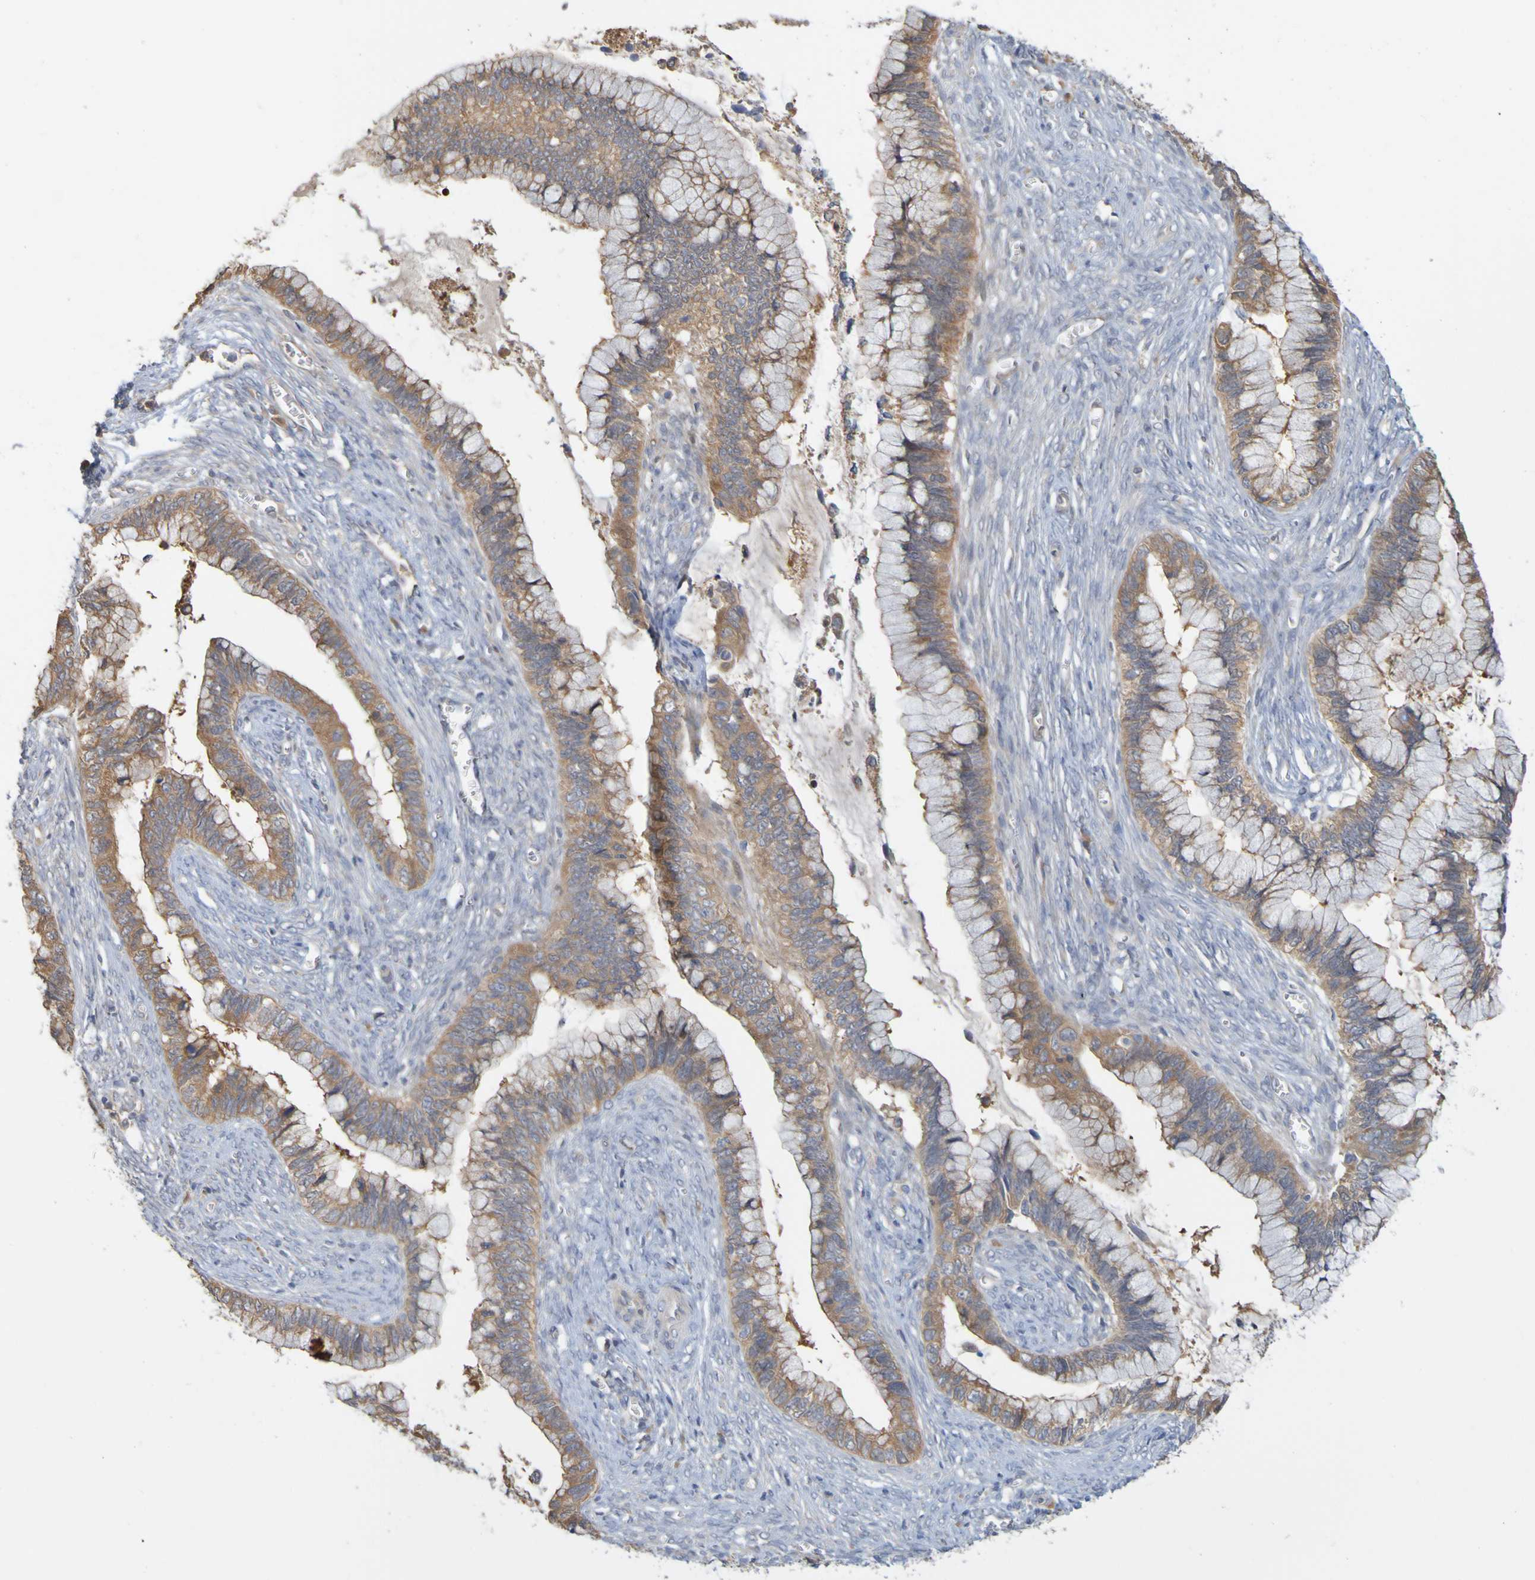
{"staining": {"intensity": "moderate", "quantity": ">75%", "location": "cytoplasmic/membranous"}, "tissue": "cervical cancer", "cell_type": "Tumor cells", "image_type": "cancer", "snomed": [{"axis": "morphology", "description": "Adenocarcinoma, NOS"}, {"axis": "topography", "description": "Cervix"}], "caption": "Adenocarcinoma (cervical) stained with DAB IHC exhibits medium levels of moderate cytoplasmic/membranous positivity in approximately >75% of tumor cells. Using DAB (brown) and hematoxylin (blue) stains, captured at high magnification using brightfield microscopy.", "gene": "NAV2", "patient": {"sex": "female", "age": 44}}